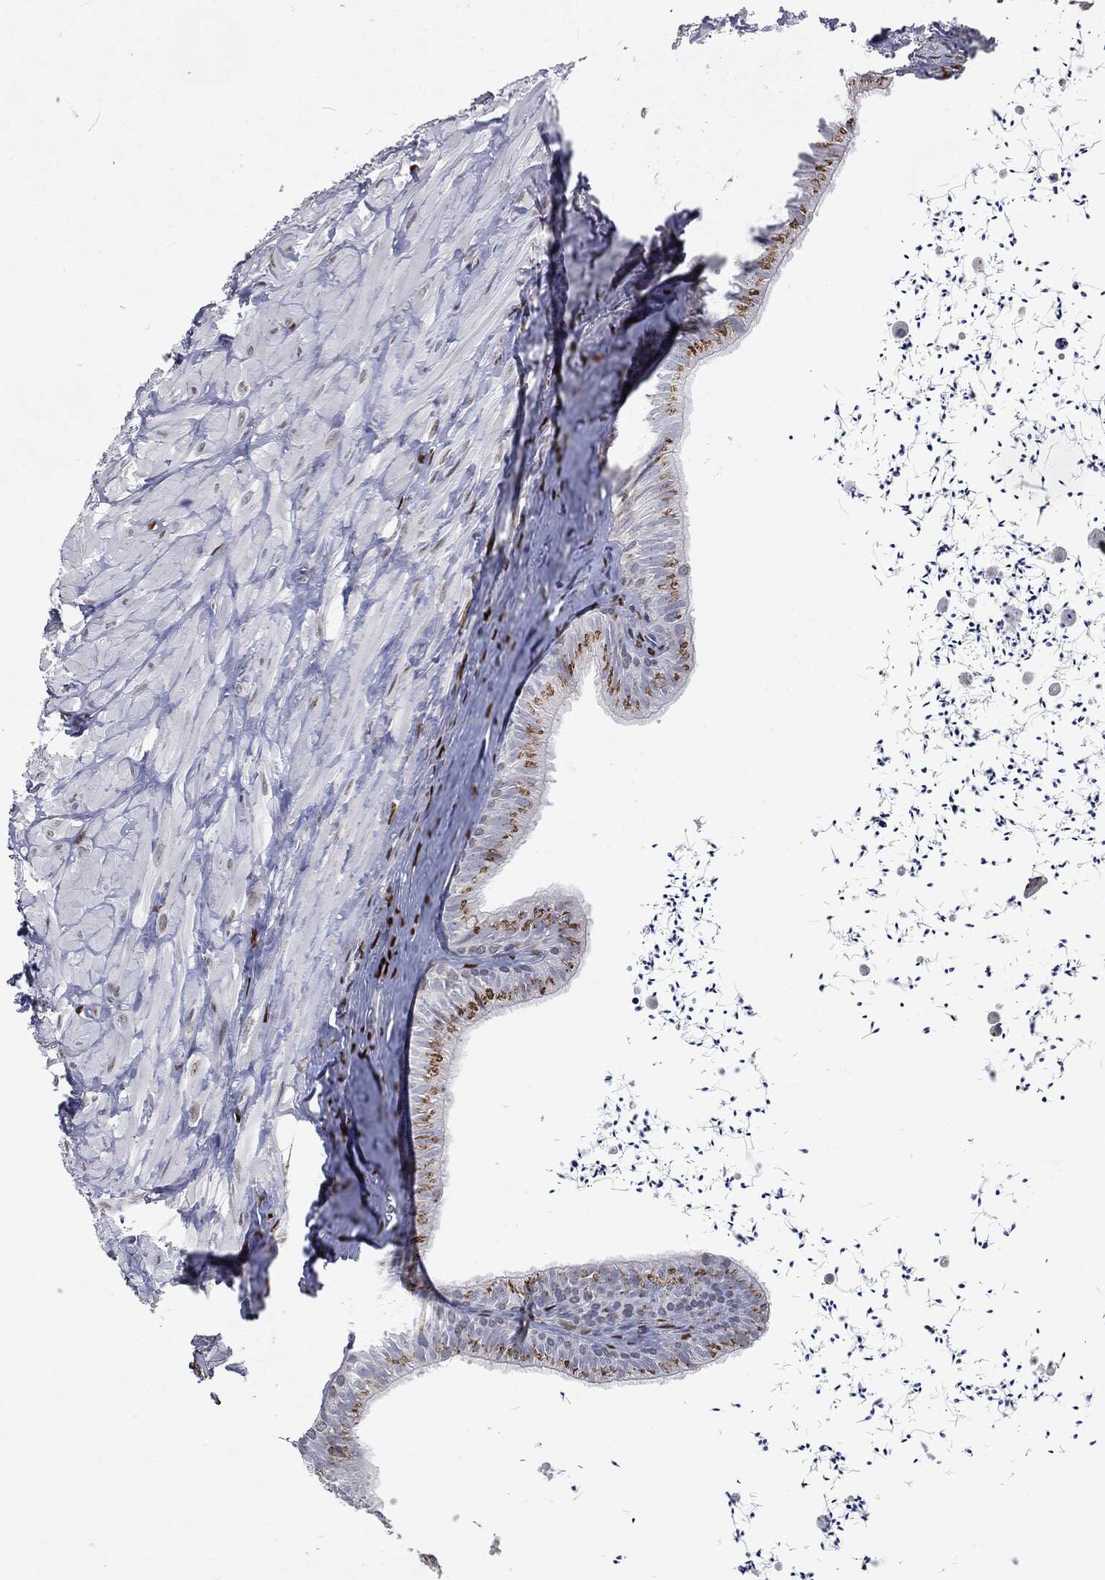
{"staining": {"intensity": "strong", "quantity": "25%-75%", "location": "cytoplasmic/membranous"}, "tissue": "epididymis", "cell_type": "Glandular cells", "image_type": "normal", "snomed": [{"axis": "morphology", "description": "Normal tissue, NOS"}, {"axis": "topography", "description": "Epididymis"}], "caption": "Strong cytoplasmic/membranous positivity is seen in approximately 25%-75% of glandular cells in benign epididymis. The protein of interest is shown in brown color, while the nuclei are stained blue.", "gene": "CASD1", "patient": {"sex": "male", "age": 32}}